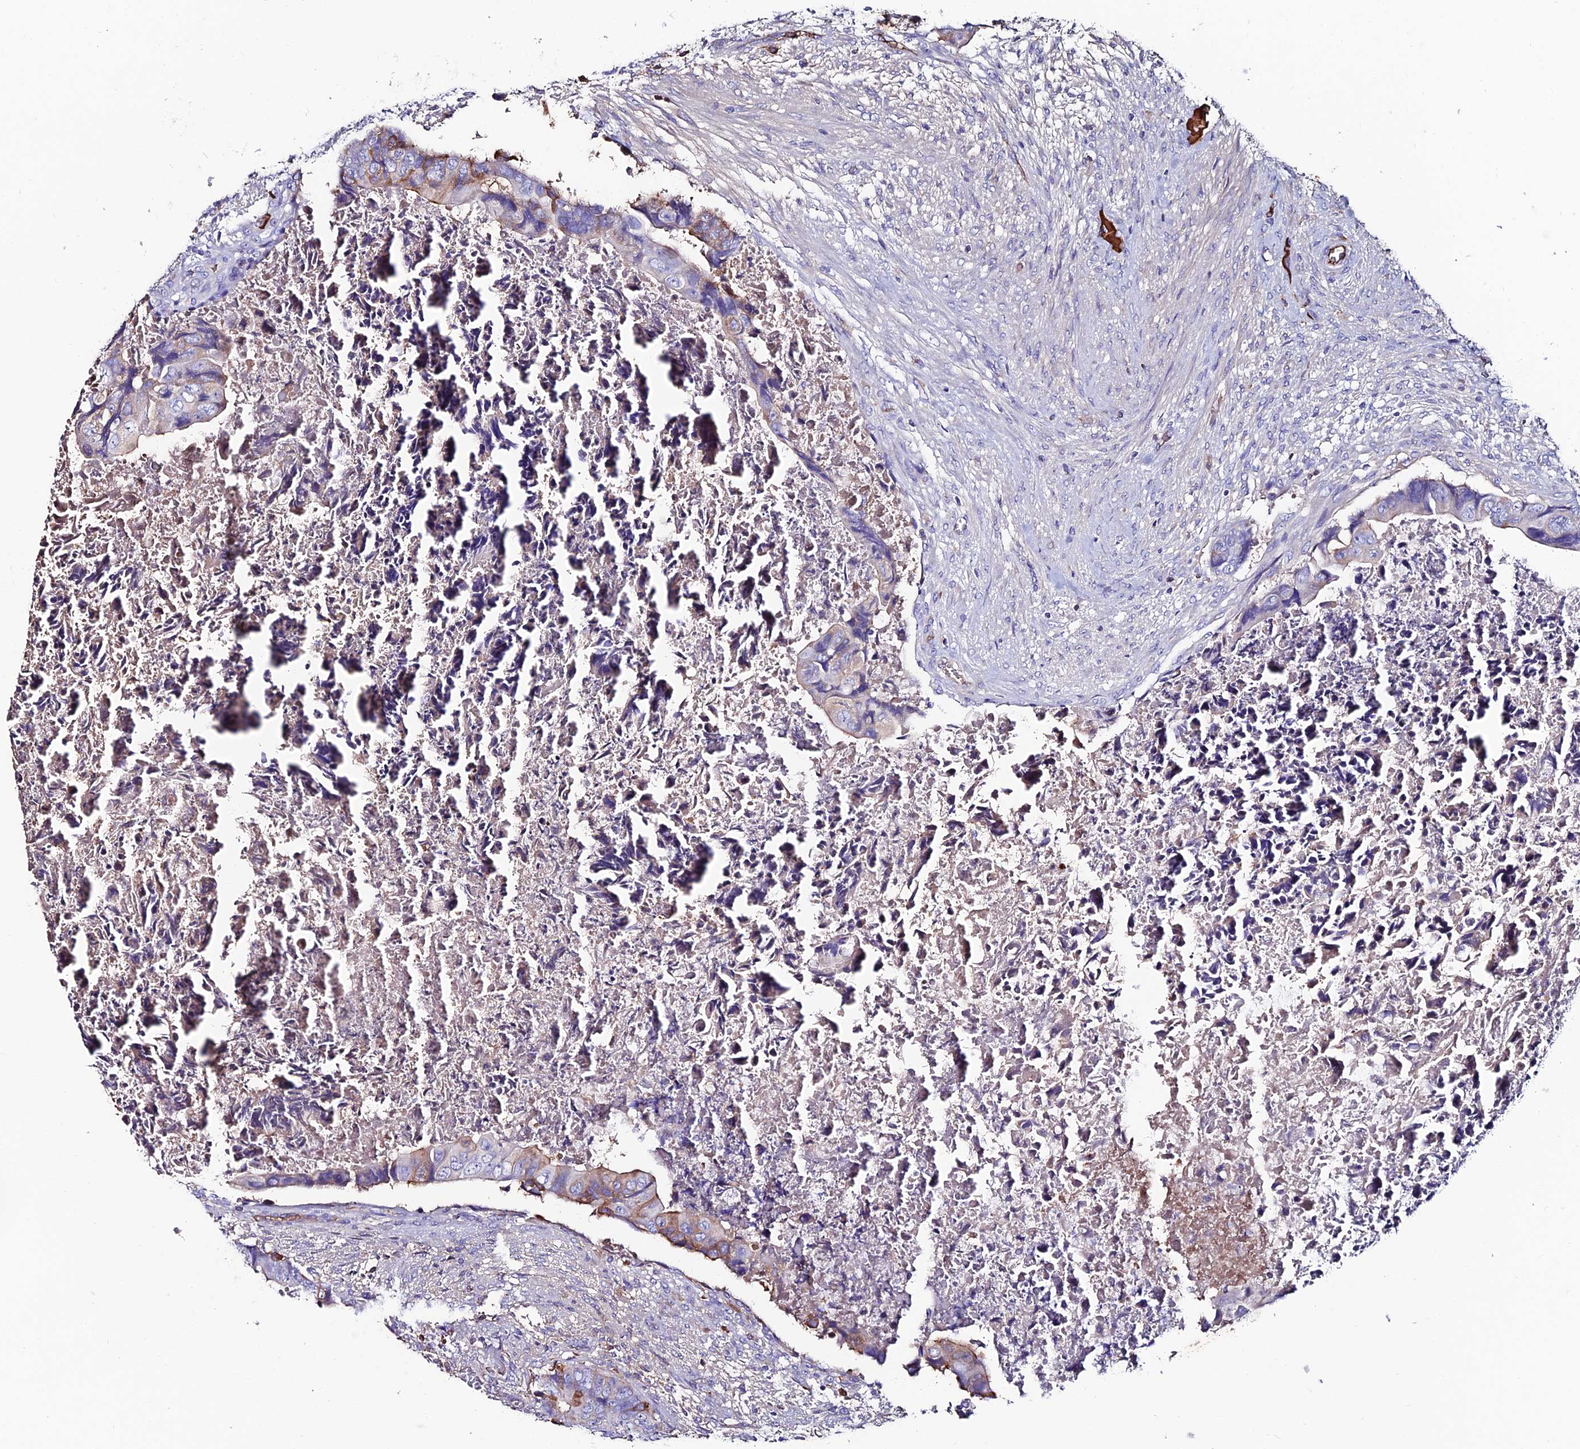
{"staining": {"intensity": "weak", "quantity": "<25%", "location": "cytoplasmic/membranous"}, "tissue": "colorectal cancer", "cell_type": "Tumor cells", "image_type": "cancer", "snomed": [{"axis": "morphology", "description": "Adenocarcinoma, NOS"}, {"axis": "topography", "description": "Rectum"}], "caption": "Tumor cells show no significant protein expression in colorectal cancer.", "gene": "SLC25A16", "patient": {"sex": "female", "age": 78}}